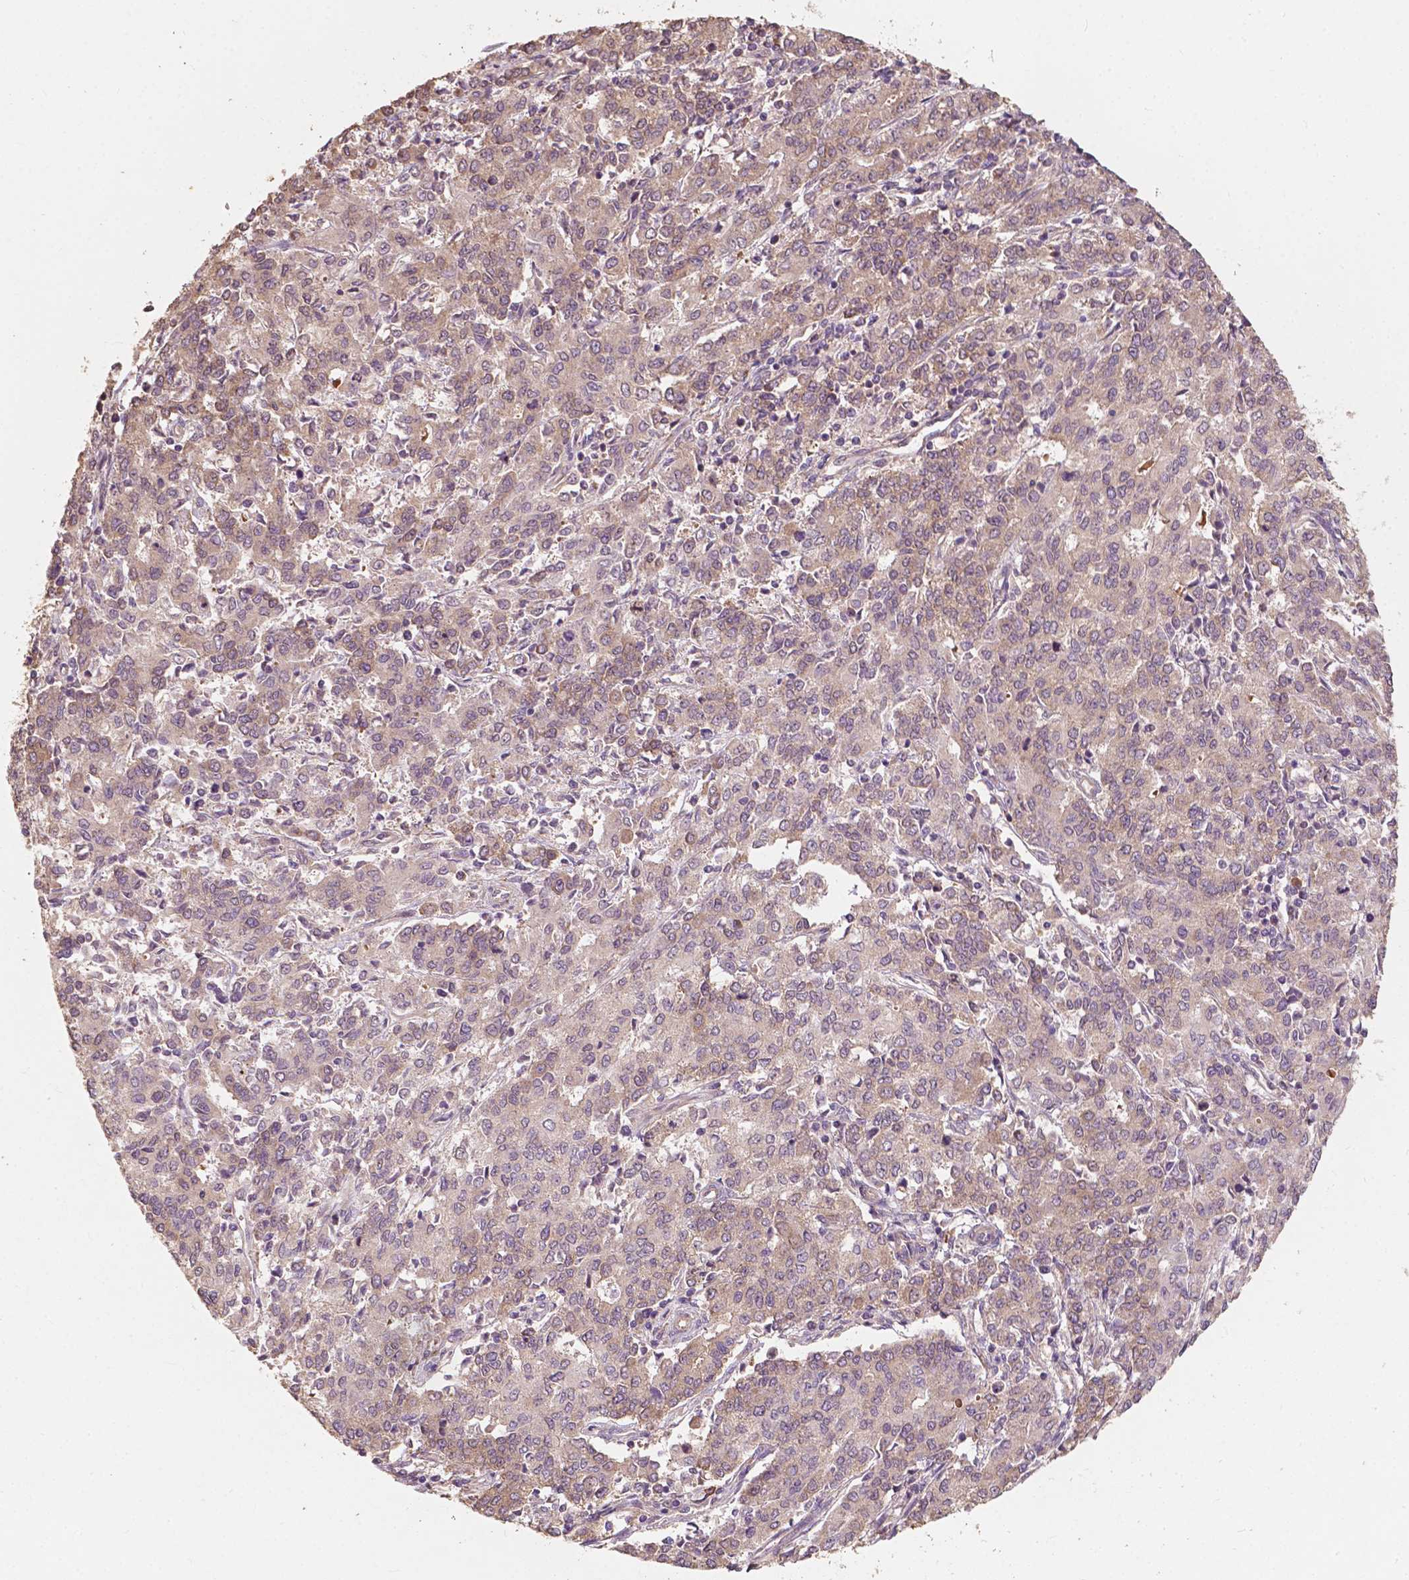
{"staining": {"intensity": "weak", "quantity": "<25%", "location": "cytoplasmic/membranous"}, "tissue": "endometrial cancer", "cell_type": "Tumor cells", "image_type": "cancer", "snomed": [{"axis": "morphology", "description": "Adenocarcinoma, NOS"}, {"axis": "topography", "description": "Endometrium"}], "caption": "Tumor cells show no significant protein expression in adenocarcinoma (endometrial). (DAB IHC visualized using brightfield microscopy, high magnification).", "gene": "G3BP1", "patient": {"sex": "female", "age": 50}}